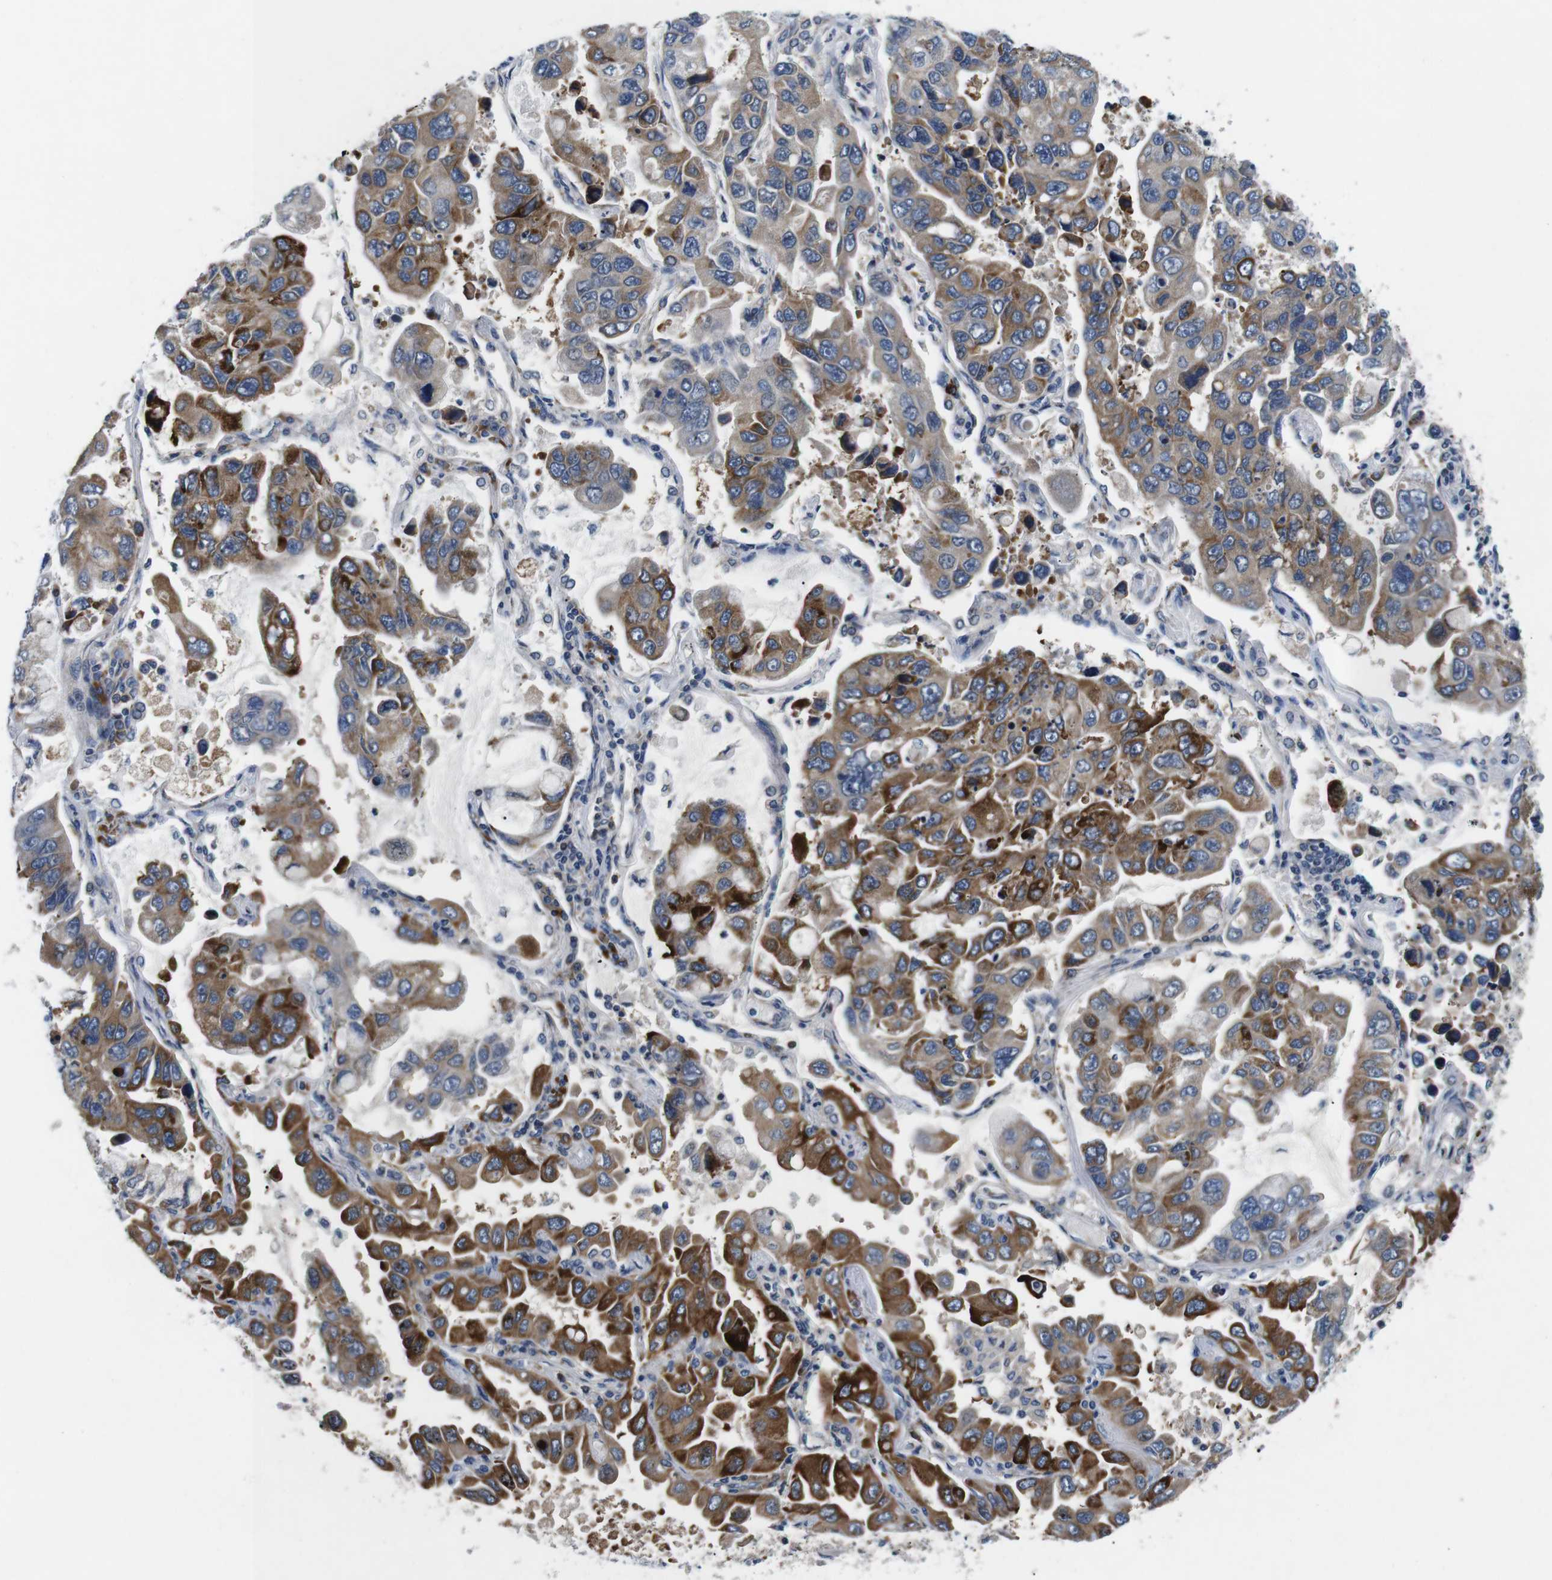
{"staining": {"intensity": "strong", "quantity": "25%-75%", "location": "cytoplasmic/membranous"}, "tissue": "lung cancer", "cell_type": "Tumor cells", "image_type": "cancer", "snomed": [{"axis": "morphology", "description": "Adenocarcinoma, NOS"}, {"axis": "topography", "description": "Lung"}], "caption": "Strong cytoplasmic/membranous staining for a protein is appreciated in about 25%-75% of tumor cells of lung adenocarcinoma using immunohistochemistry.", "gene": "JAK1", "patient": {"sex": "male", "age": 64}}